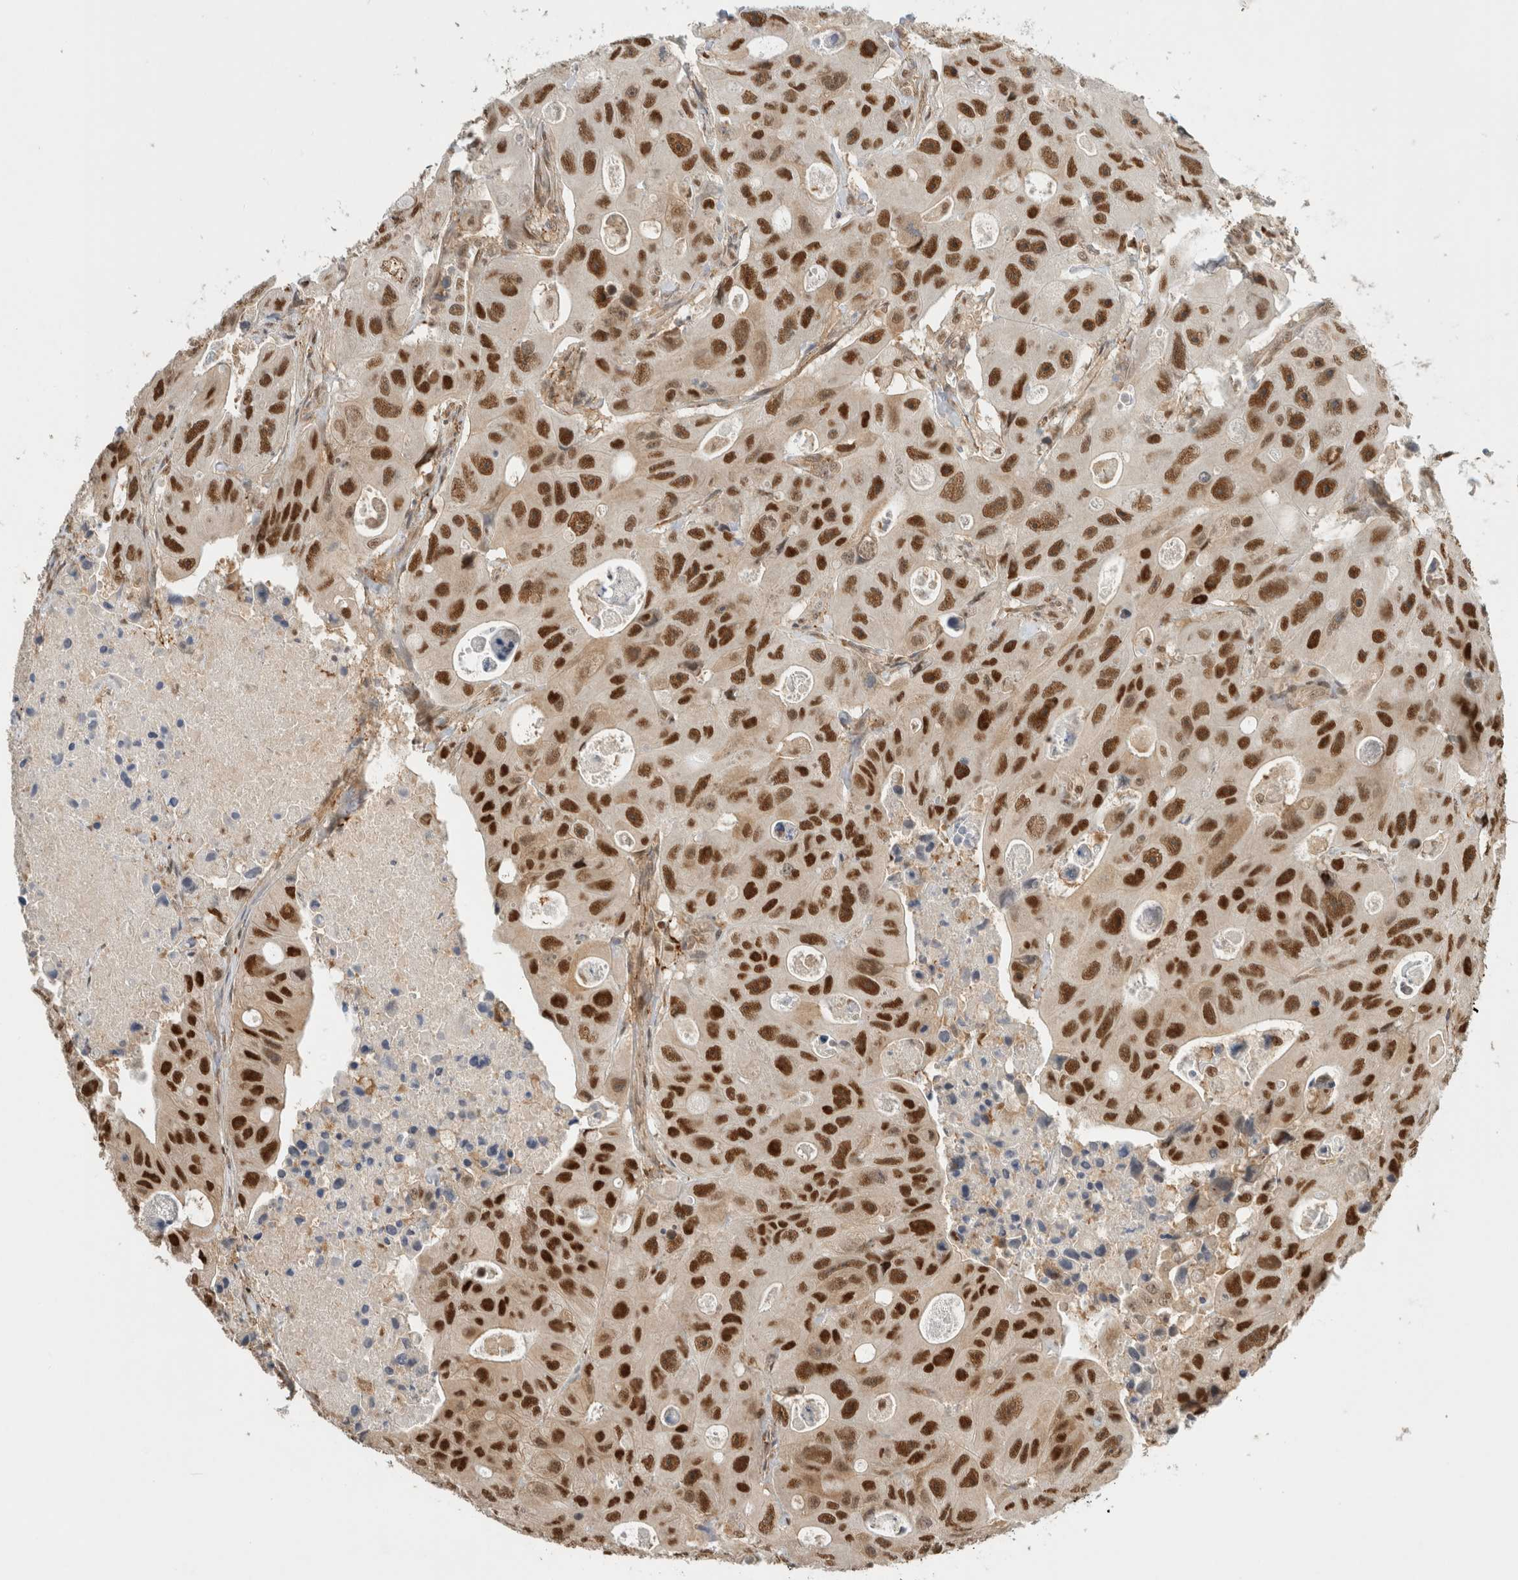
{"staining": {"intensity": "strong", "quantity": ">75%", "location": "nuclear"}, "tissue": "colorectal cancer", "cell_type": "Tumor cells", "image_type": "cancer", "snomed": [{"axis": "morphology", "description": "Adenocarcinoma, NOS"}, {"axis": "topography", "description": "Colon"}], "caption": "Immunohistochemistry (IHC) (DAB (3,3'-diaminobenzidine)) staining of colorectal adenocarcinoma reveals strong nuclear protein expression in approximately >75% of tumor cells.", "gene": "SNRNP40", "patient": {"sex": "female", "age": 46}}